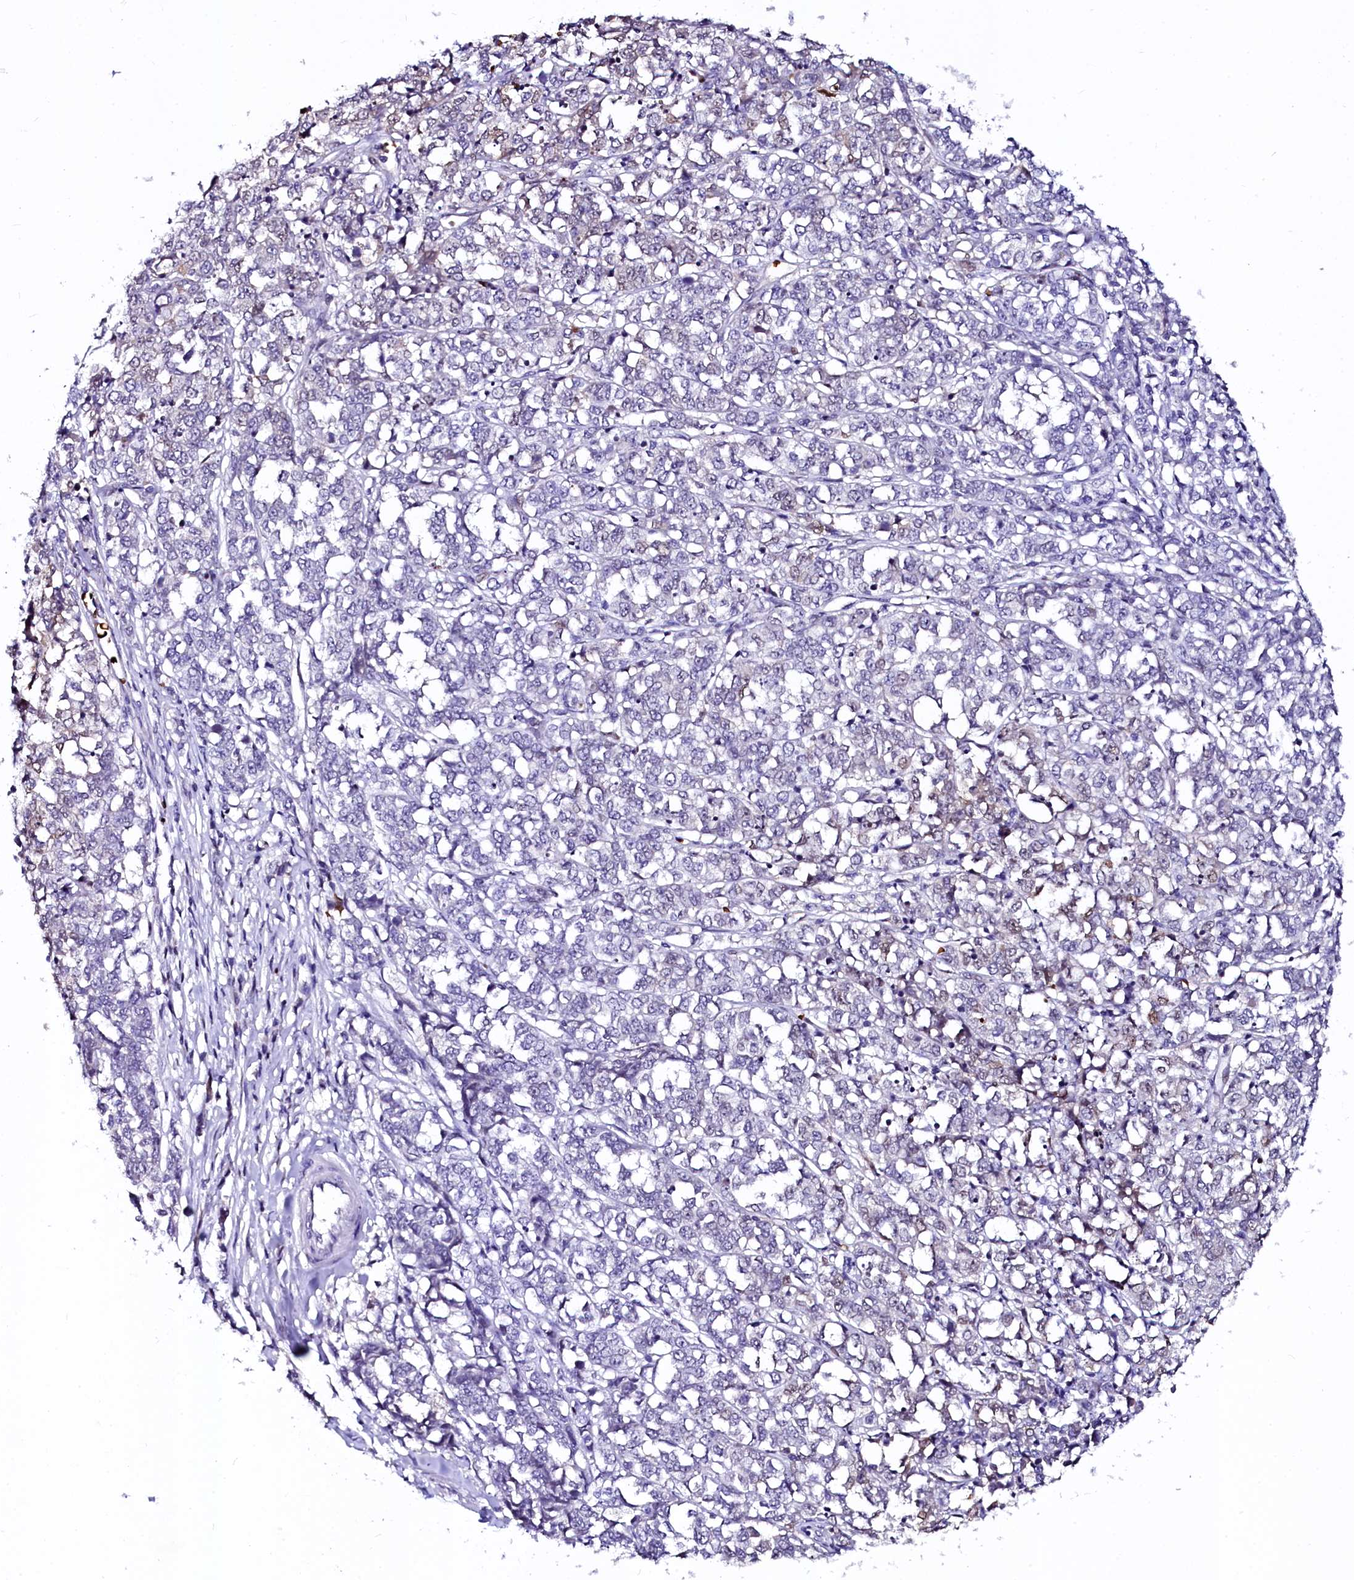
{"staining": {"intensity": "negative", "quantity": "none", "location": "none"}, "tissue": "melanoma", "cell_type": "Tumor cells", "image_type": "cancer", "snomed": [{"axis": "morphology", "description": "Malignant melanoma, NOS"}, {"axis": "topography", "description": "Skin"}], "caption": "This is an immunohistochemistry micrograph of human melanoma. There is no expression in tumor cells.", "gene": "CTDSPL2", "patient": {"sex": "female", "age": 72}}